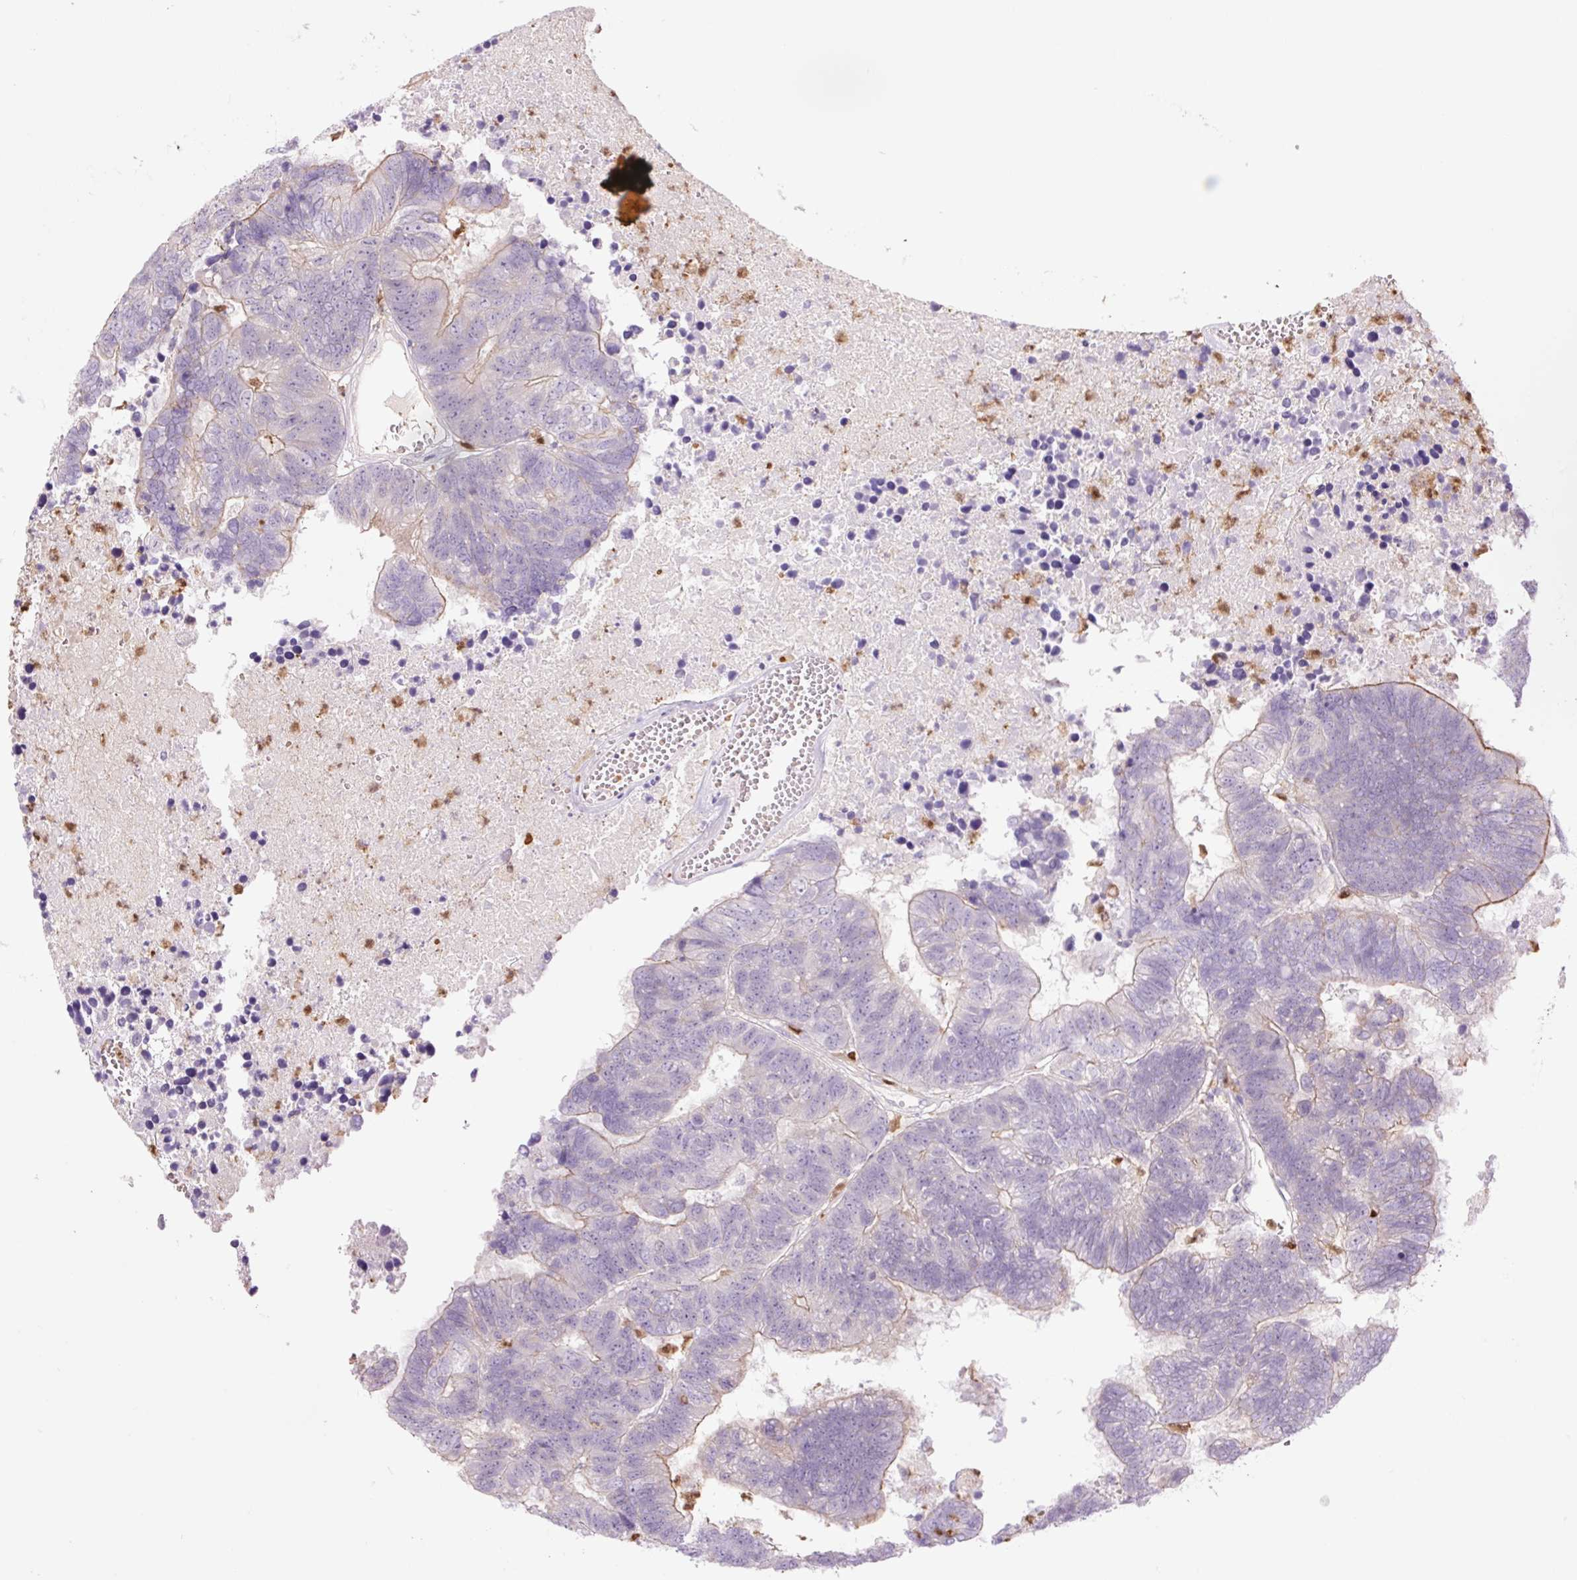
{"staining": {"intensity": "weak", "quantity": "<25%", "location": "cytoplasmic/membranous"}, "tissue": "colorectal cancer", "cell_type": "Tumor cells", "image_type": "cancer", "snomed": [{"axis": "morphology", "description": "Adenocarcinoma, NOS"}, {"axis": "topography", "description": "Colon"}], "caption": "Colorectal cancer stained for a protein using immunohistochemistry displays no staining tumor cells.", "gene": "SPI1", "patient": {"sex": "female", "age": 48}}